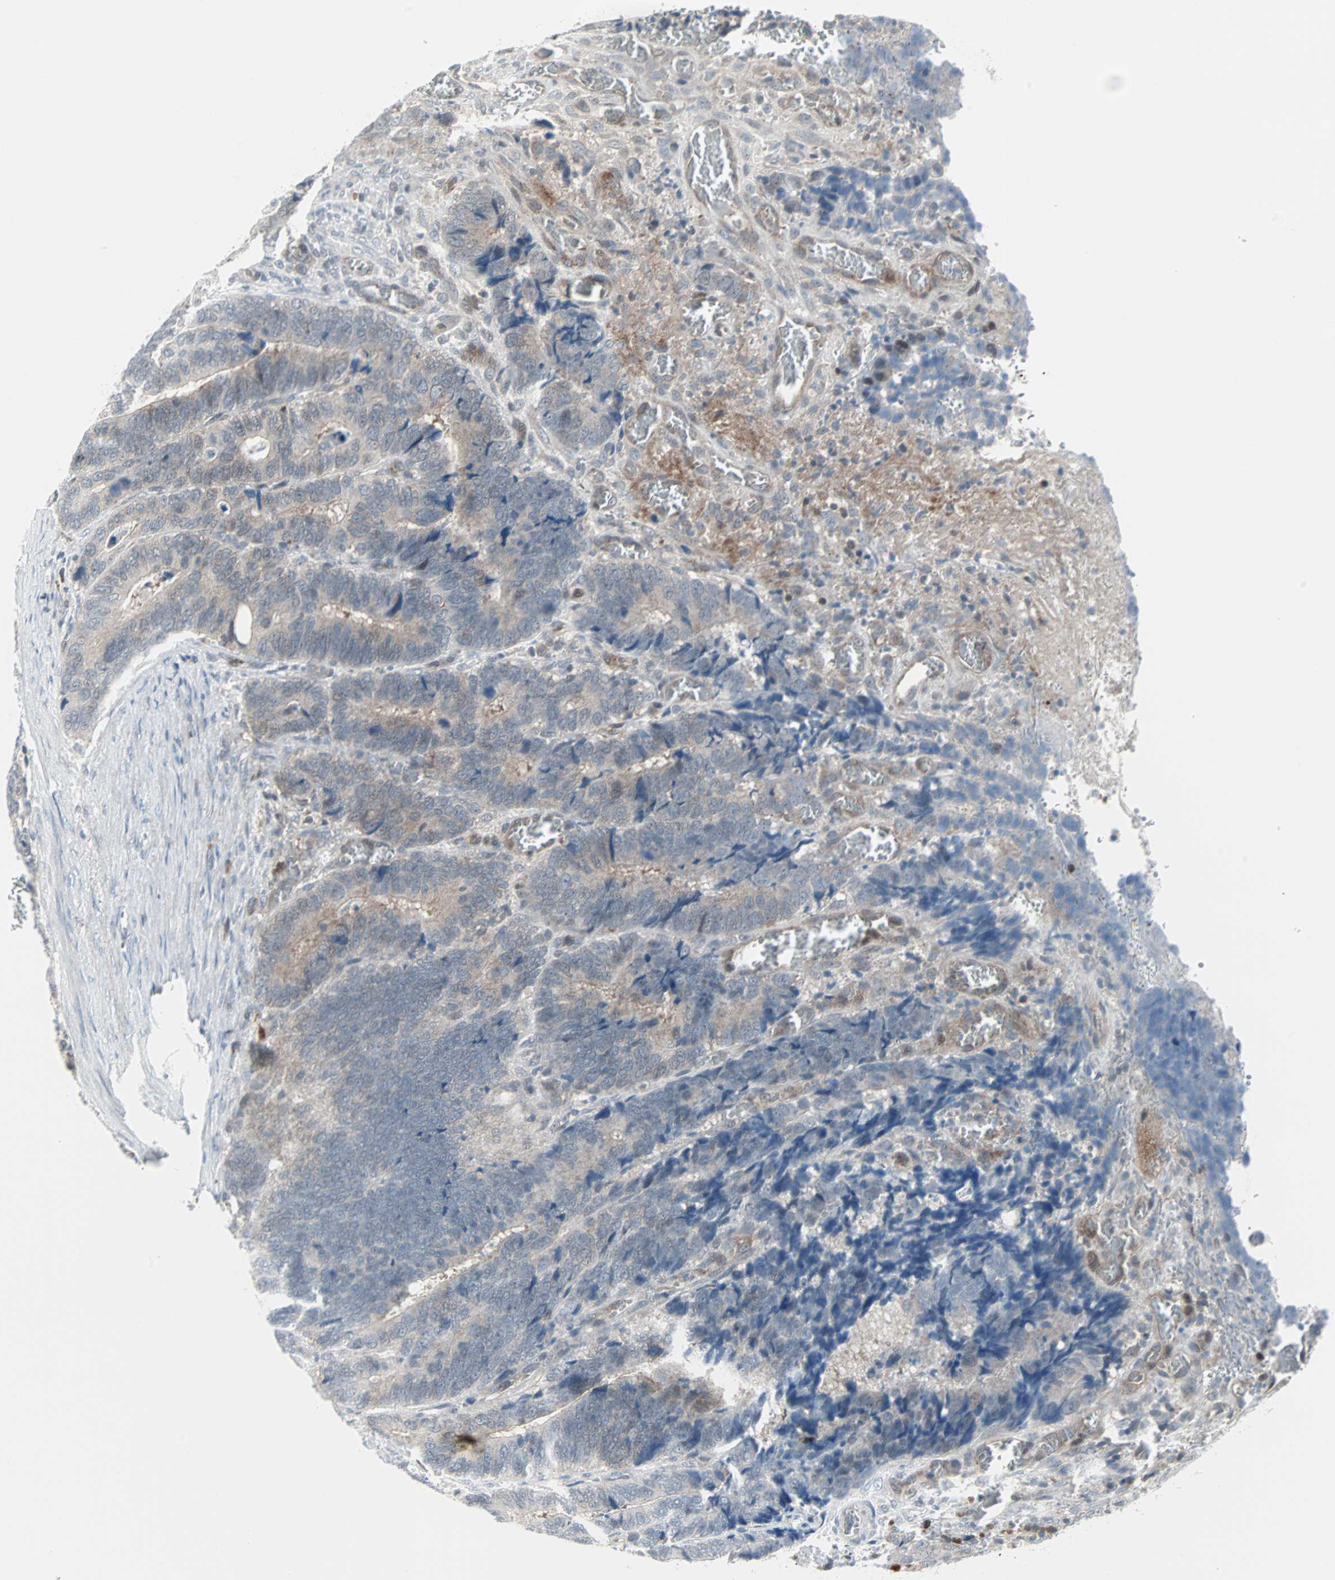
{"staining": {"intensity": "weak", "quantity": "<25%", "location": "cytoplasmic/membranous"}, "tissue": "colorectal cancer", "cell_type": "Tumor cells", "image_type": "cancer", "snomed": [{"axis": "morphology", "description": "Adenocarcinoma, NOS"}, {"axis": "topography", "description": "Colon"}], "caption": "Image shows no significant protein positivity in tumor cells of colorectal cancer (adenocarcinoma).", "gene": "CASP3", "patient": {"sex": "male", "age": 72}}